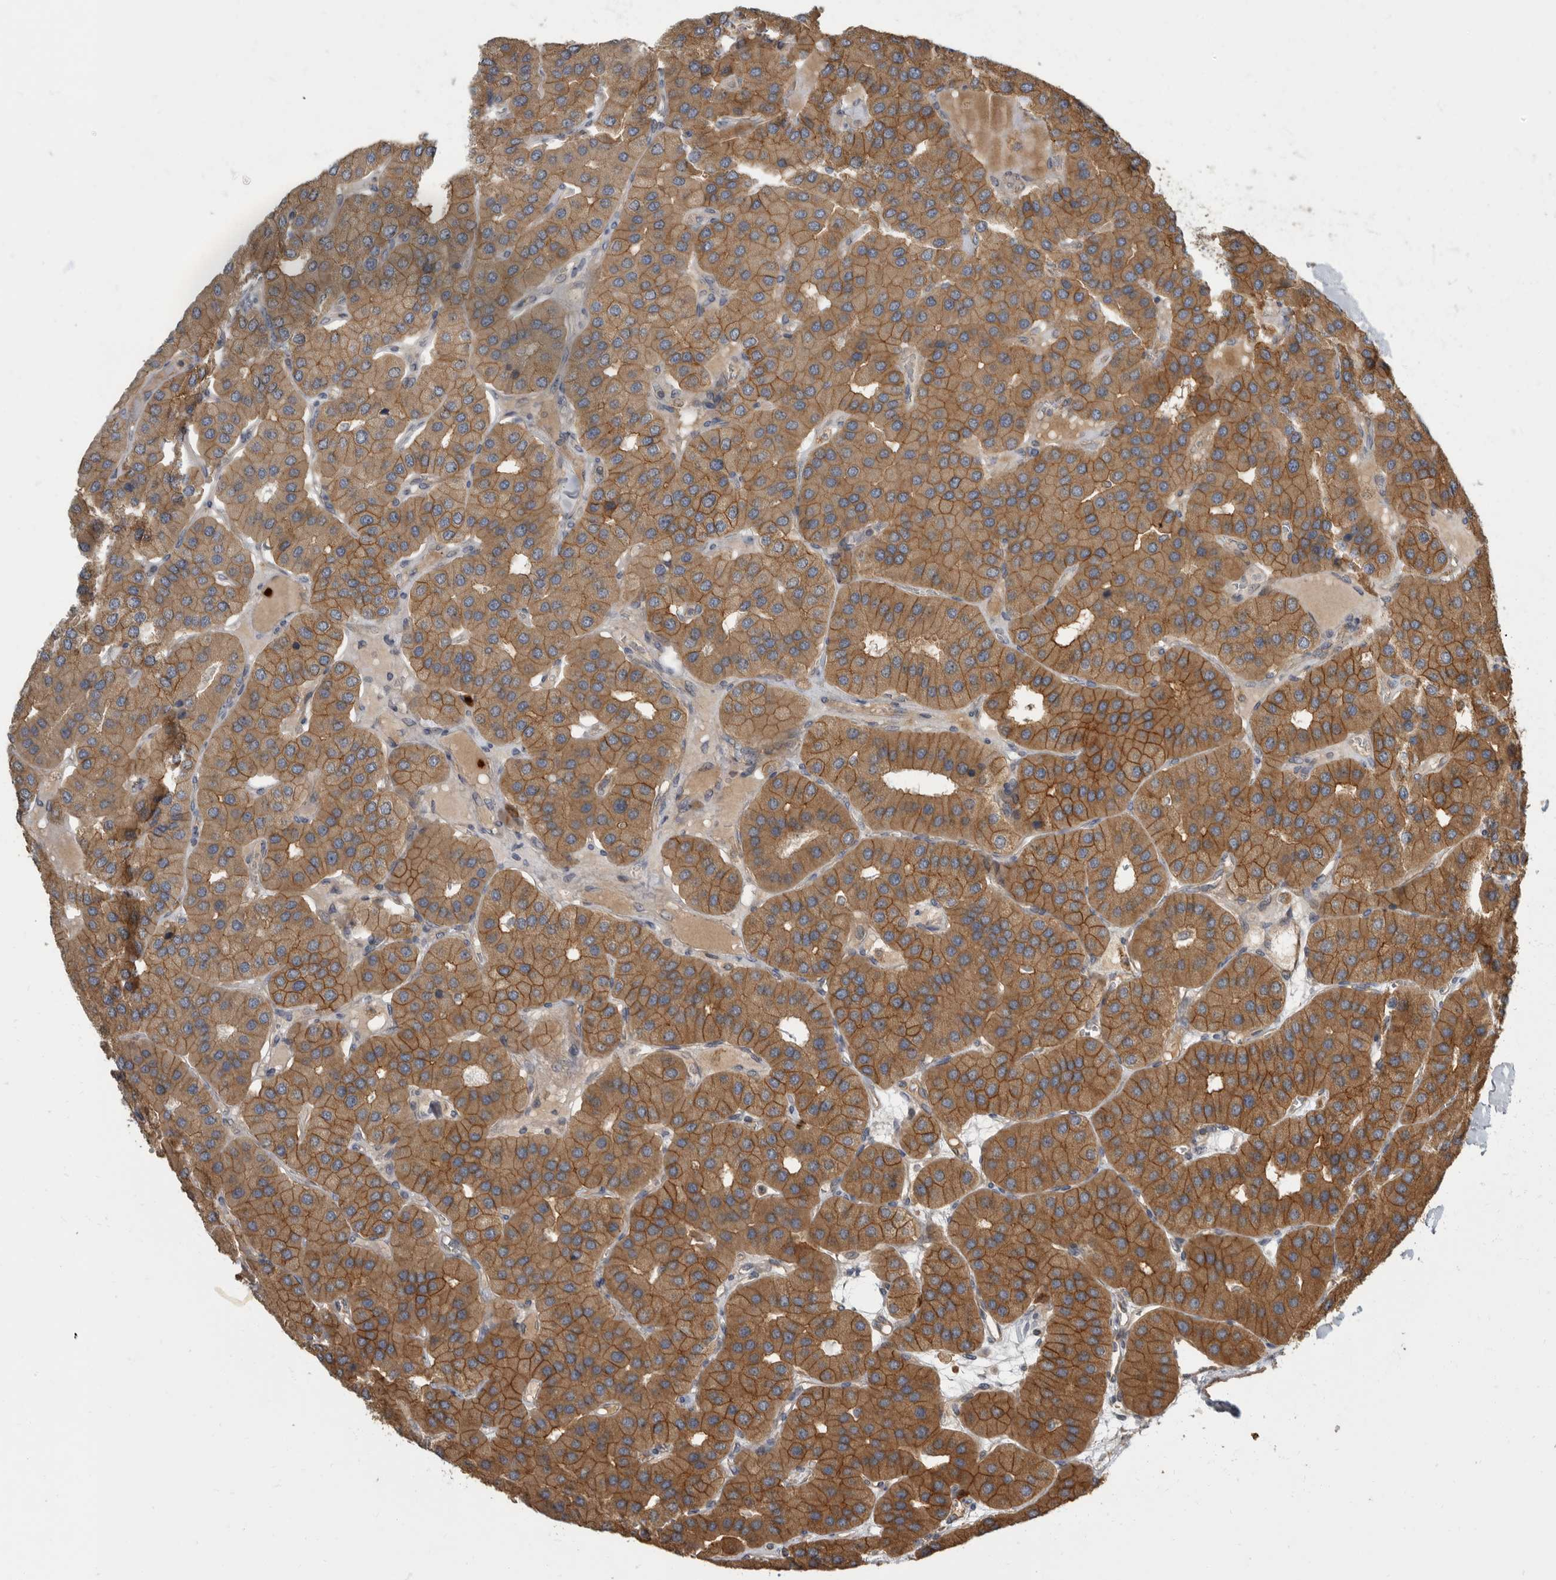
{"staining": {"intensity": "moderate", "quantity": ">75%", "location": "cytoplasmic/membranous"}, "tissue": "parathyroid gland", "cell_type": "Glandular cells", "image_type": "normal", "snomed": [{"axis": "morphology", "description": "Normal tissue, NOS"}, {"axis": "morphology", "description": "Adenoma, NOS"}, {"axis": "topography", "description": "Parathyroid gland"}], "caption": "An image of parathyroid gland stained for a protein shows moderate cytoplasmic/membranous brown staining in glandular cells. (DAB (3,3'-diaminobenzidine) IHC, brown staining for protein, blue staining for nuclei).", "gene": "DAAM1", "patient": {"sex": "female", "age": 86}}